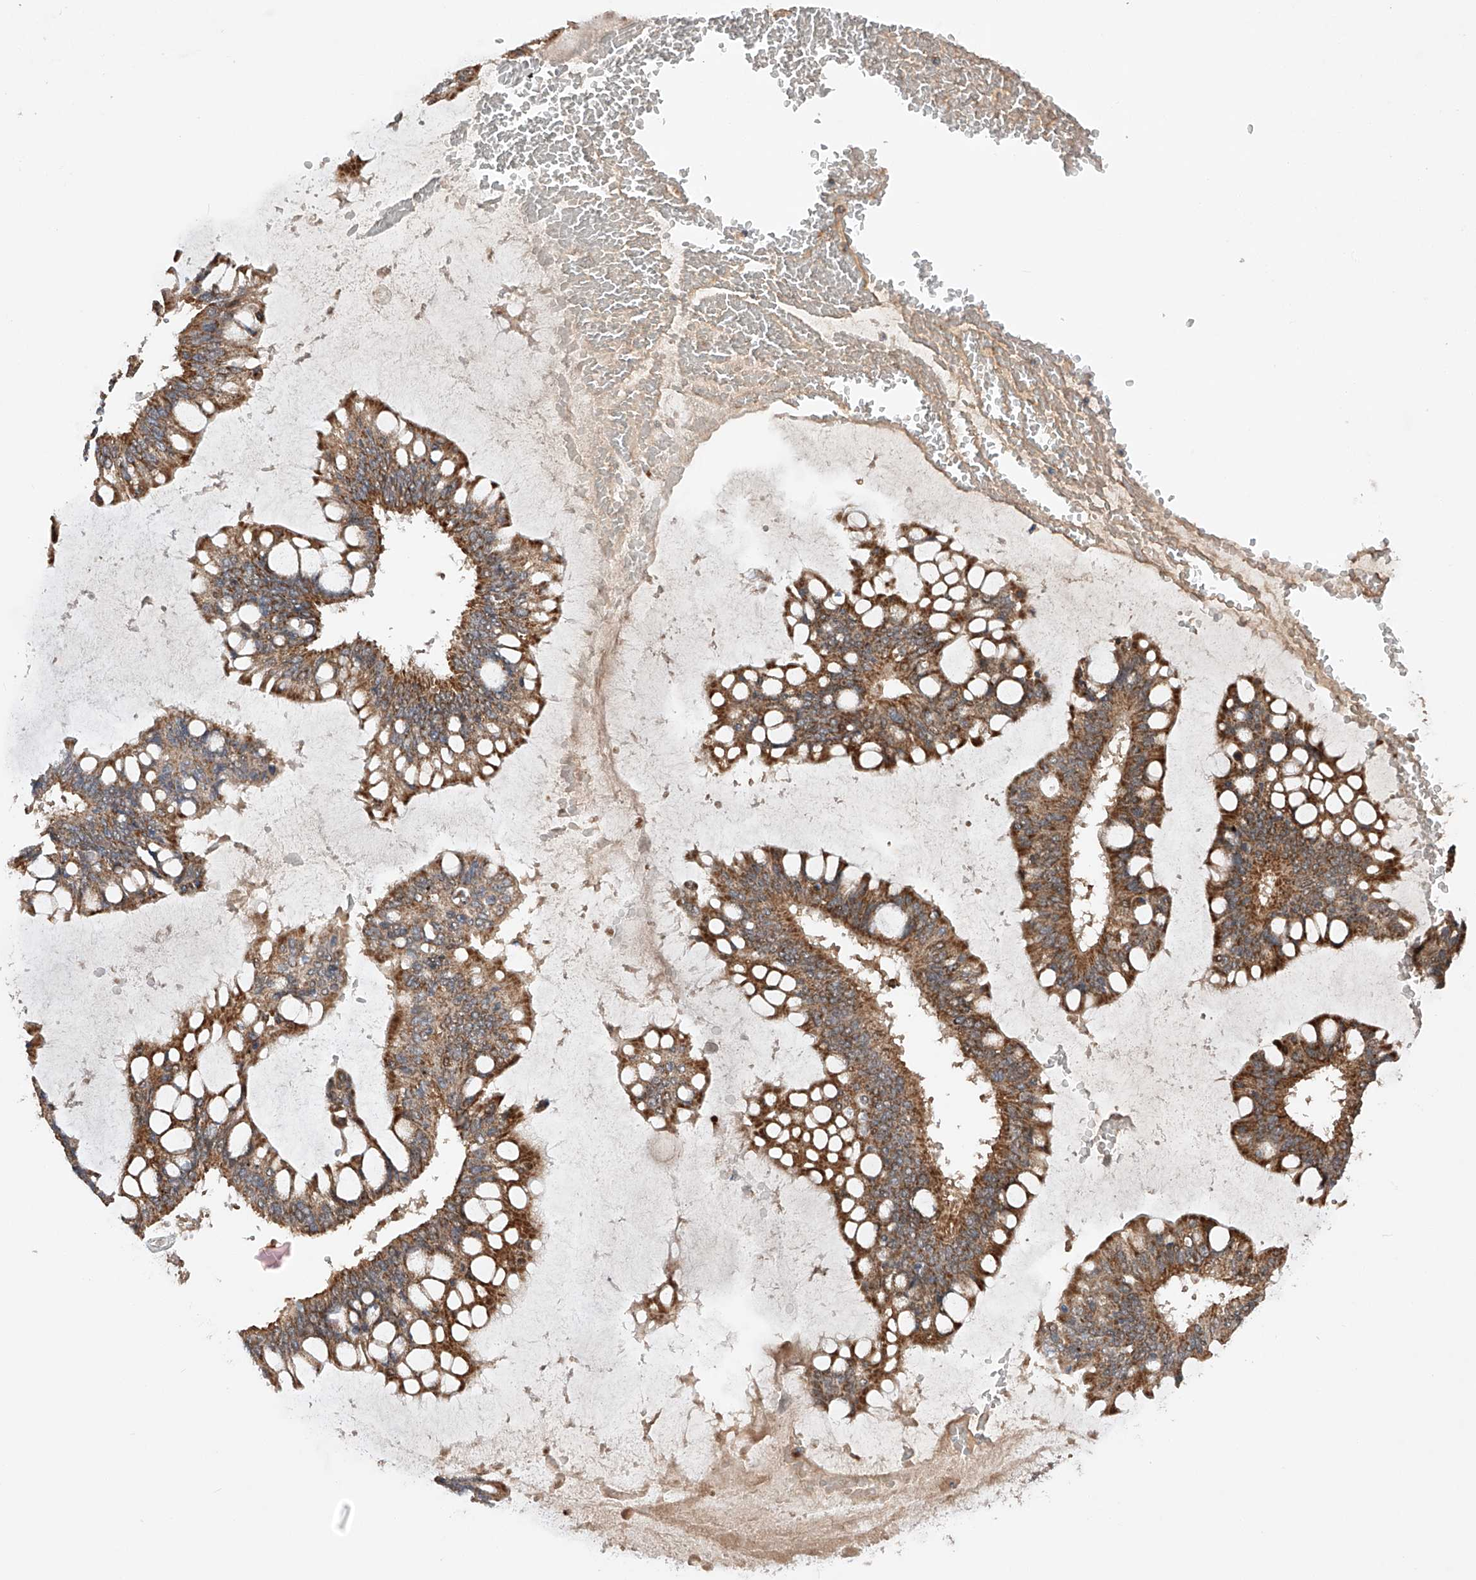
{"staining": {"intensity": "moderate", "quantity": ">75%", "location": "cytoplasmic/membranous"}, "tissue": "ovarian cancer", "cell_type": "Tumor cells", "image_type": "cancer", "snomed": [{"axis": "morphology", "description": "Cystadenocarcinoma, mucinous, NOS"}, {"axis": "topography", "description": "Ovary"}], "caption": "Immunohistochemical staining of human ovarian cancer (mucinous cystadenocarcinoma) shows moderate cytoplasmic/membranous protein positivity in about >75% of tumor cells. The staining was performed using DAB, with brown indicating positive protein expression. Nuclei are stained blue with hematoxylin.", "gene": "SDHAF4", "patient": {"sex": "female", "age": 73}}